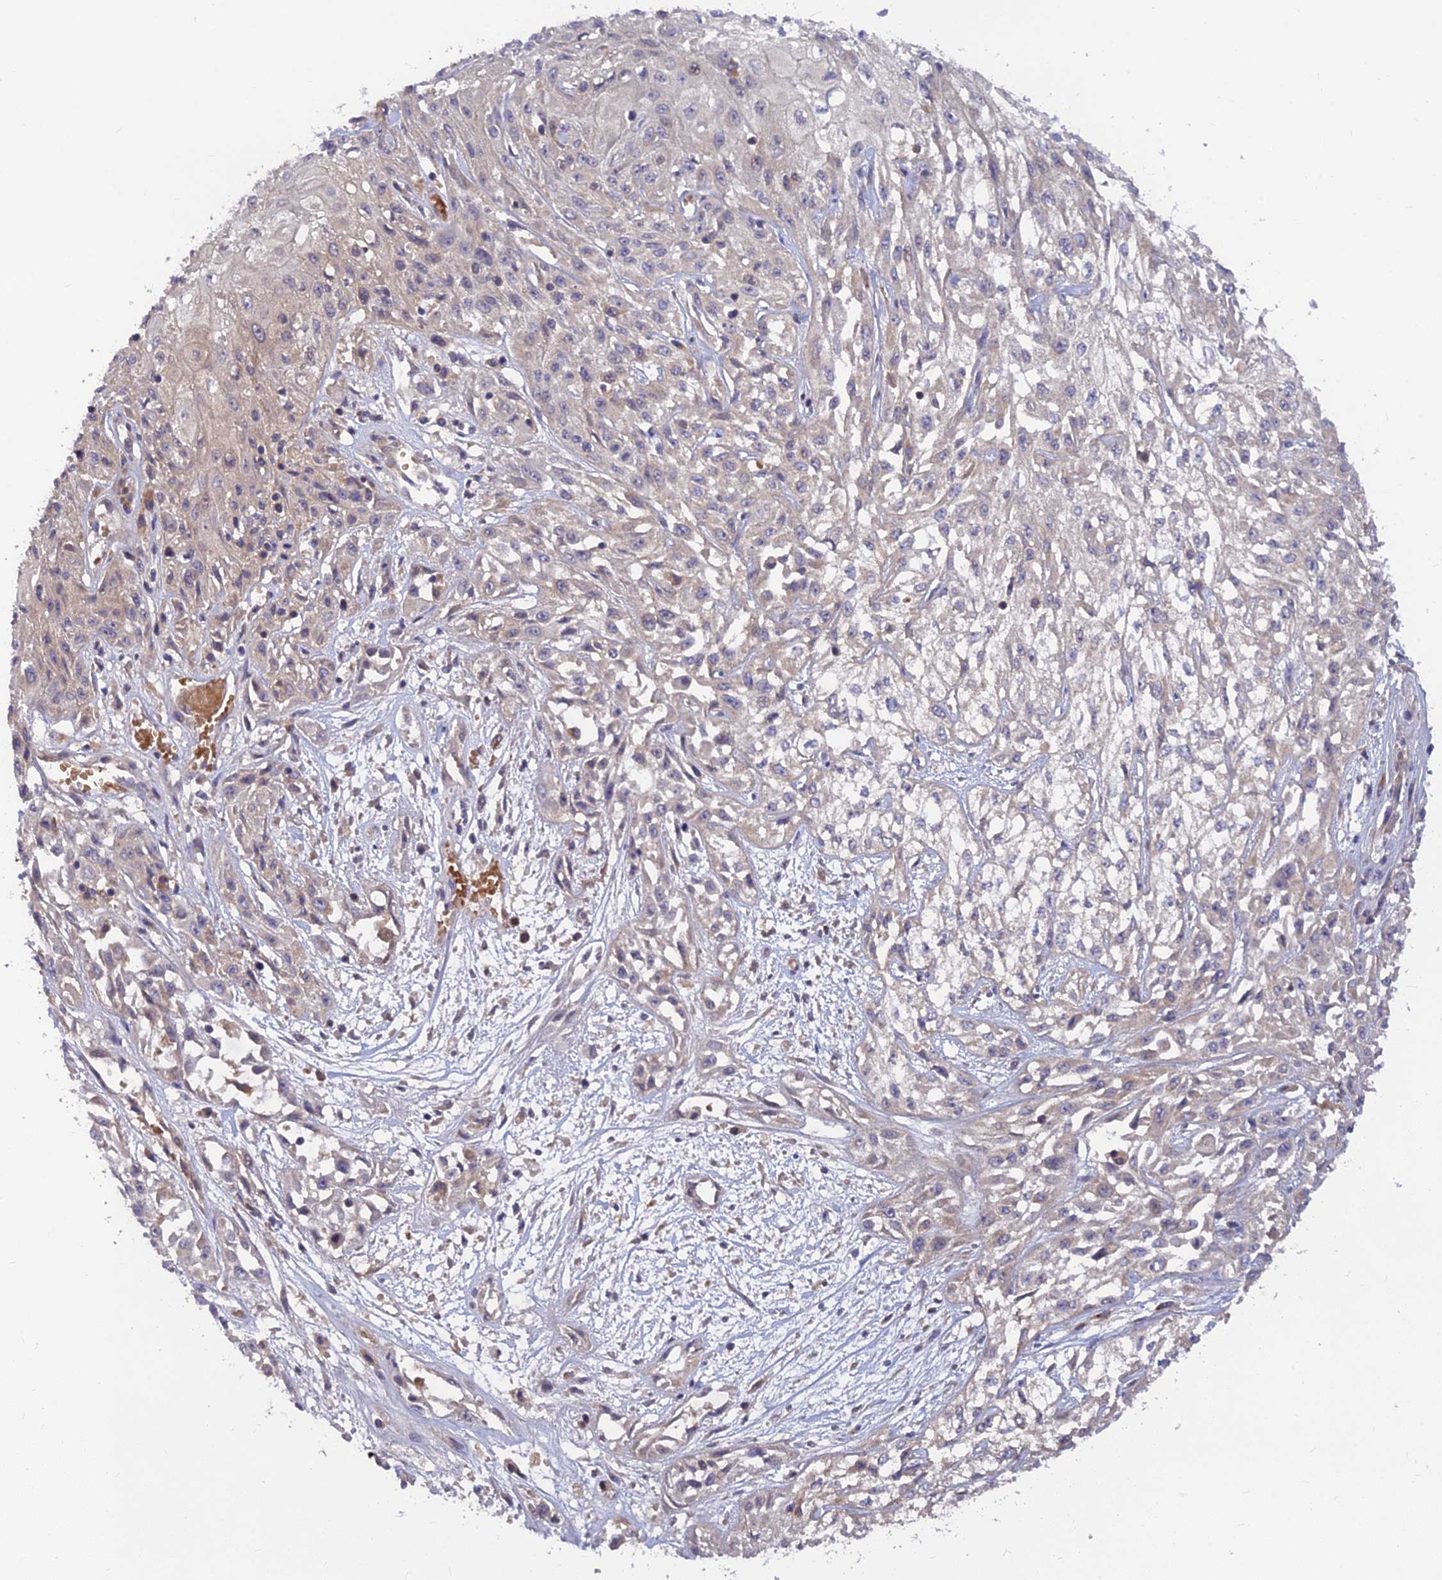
{"staining": {"intensity": "negative", "quantity": "none", "location": "none"}, "tissue": "skin cancer", "cell_type": "Tumor cells", "image_type": "cancer", "snomed": [{"axis": "morphology", "description": "Squamous cell carcinoma, NOS"}, {"axis": "morphology", "description": "Squamous cell carcinoma, metastatic, NOS"}, {"axis": "topography", "description": "Skin"}, {"axis": "topography", "description": "Lymph node"}], "caption": "Histopathology image shows no protein positivity in tumor cells of skin cancer (metastatic squamous cell carcinoma) tissue. Brightfield microscopy of IHC stained with DAB (brown) and hematoxylin (blue), captured at high magnification.", "gene": "FAM151B", "patient": {"sex": "male", "age": 75}}